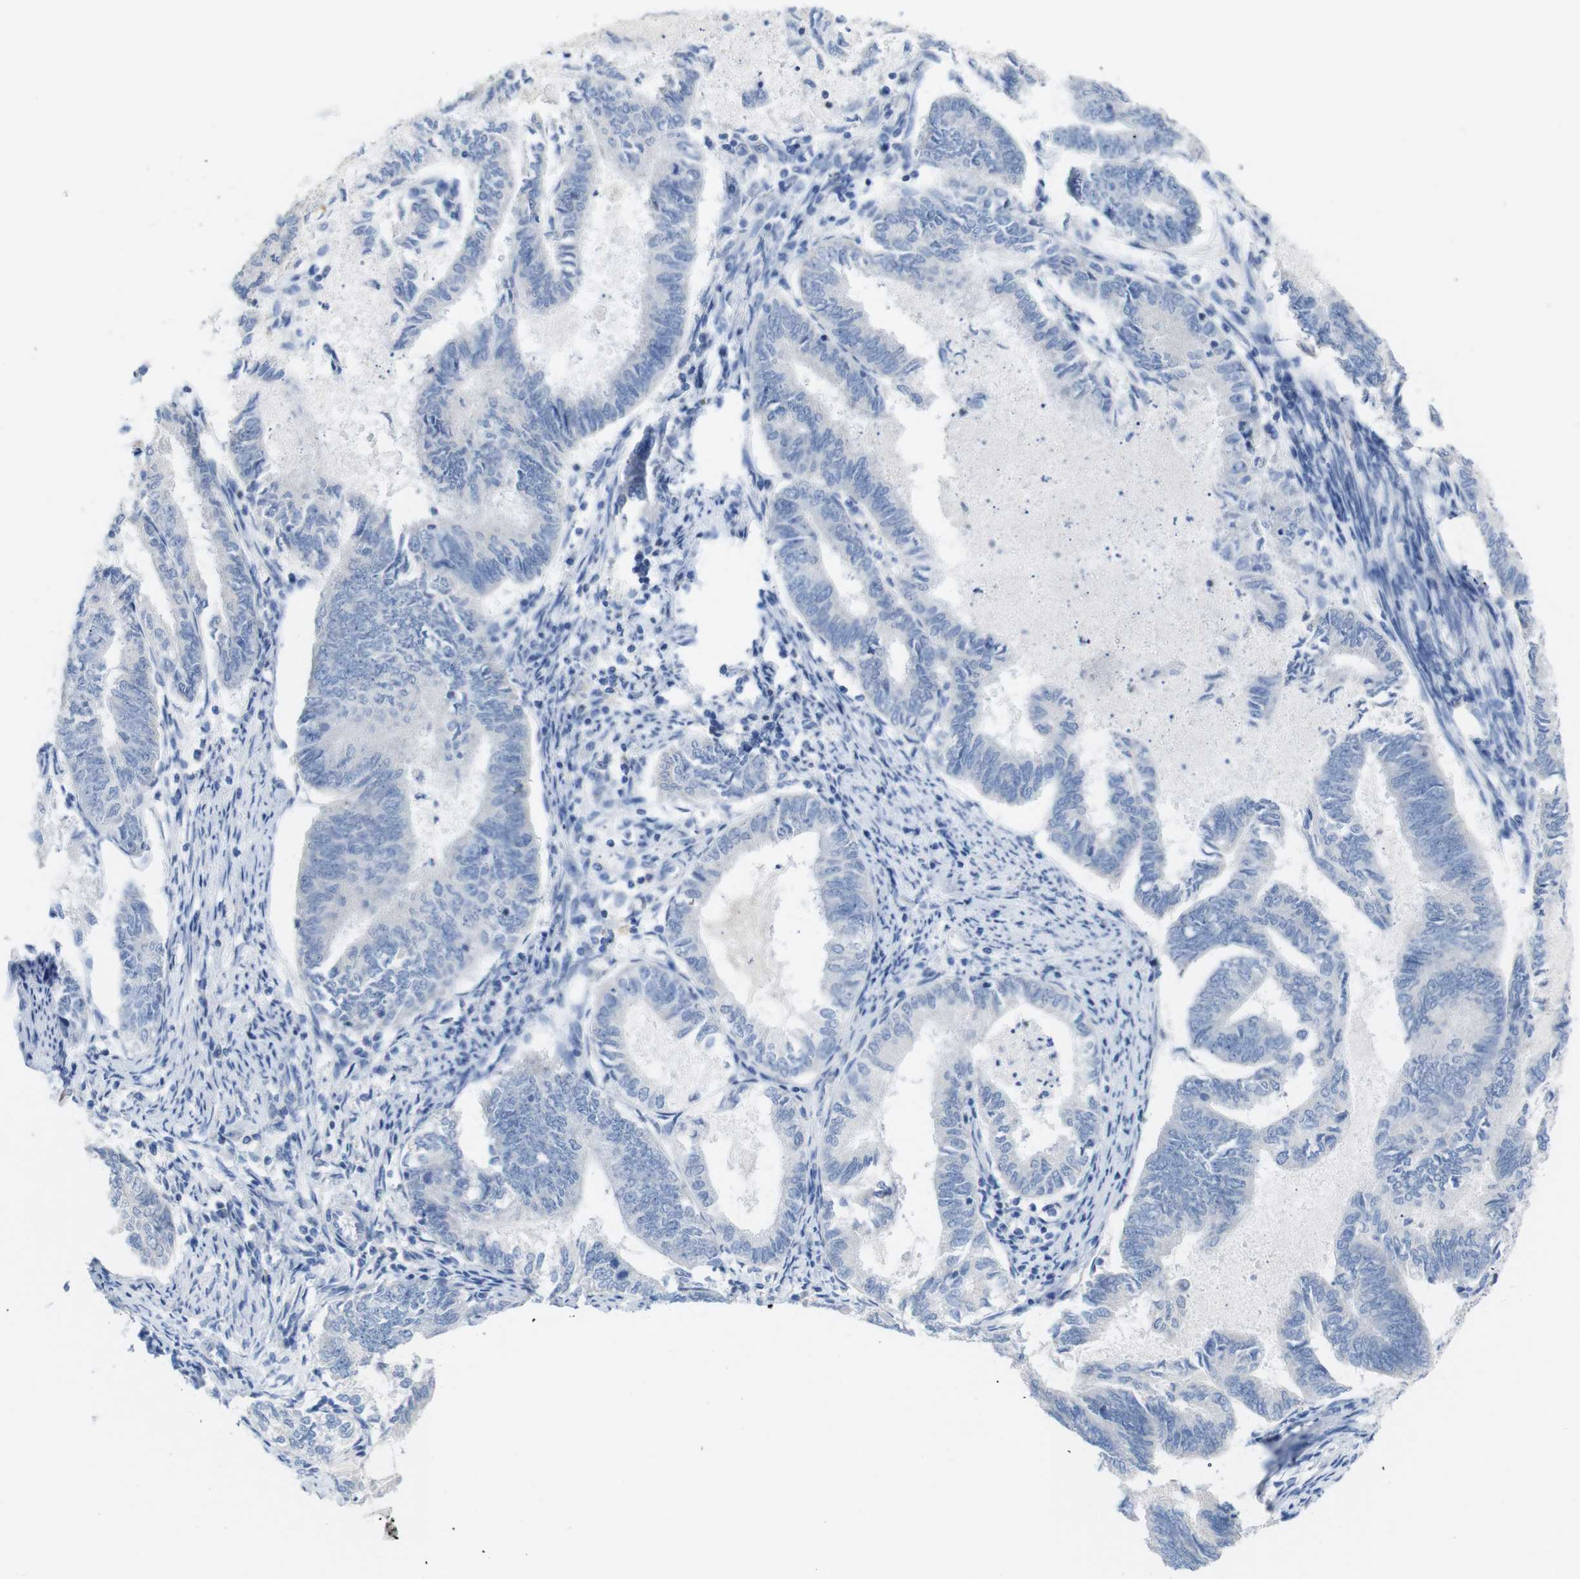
{"staining": {"intensity": "negative", "quantity": "none", "location": "none"}, "tissue": "endometrial cancer", "cell_type": "Tumor cells", "image_type": "cancer", "snomed": [{"axis": "morphology", "description": "Adenocarcinoma, NOS"}, {"axis": "topography", "description": "Endometrium"}], "caption": "A micrograph of adenocarcinoma (endometrial) stained for a protein displays no brown staining in tumor cells.", "gene": "LAG3", "patient": {"sex": "female", "age": 86}}